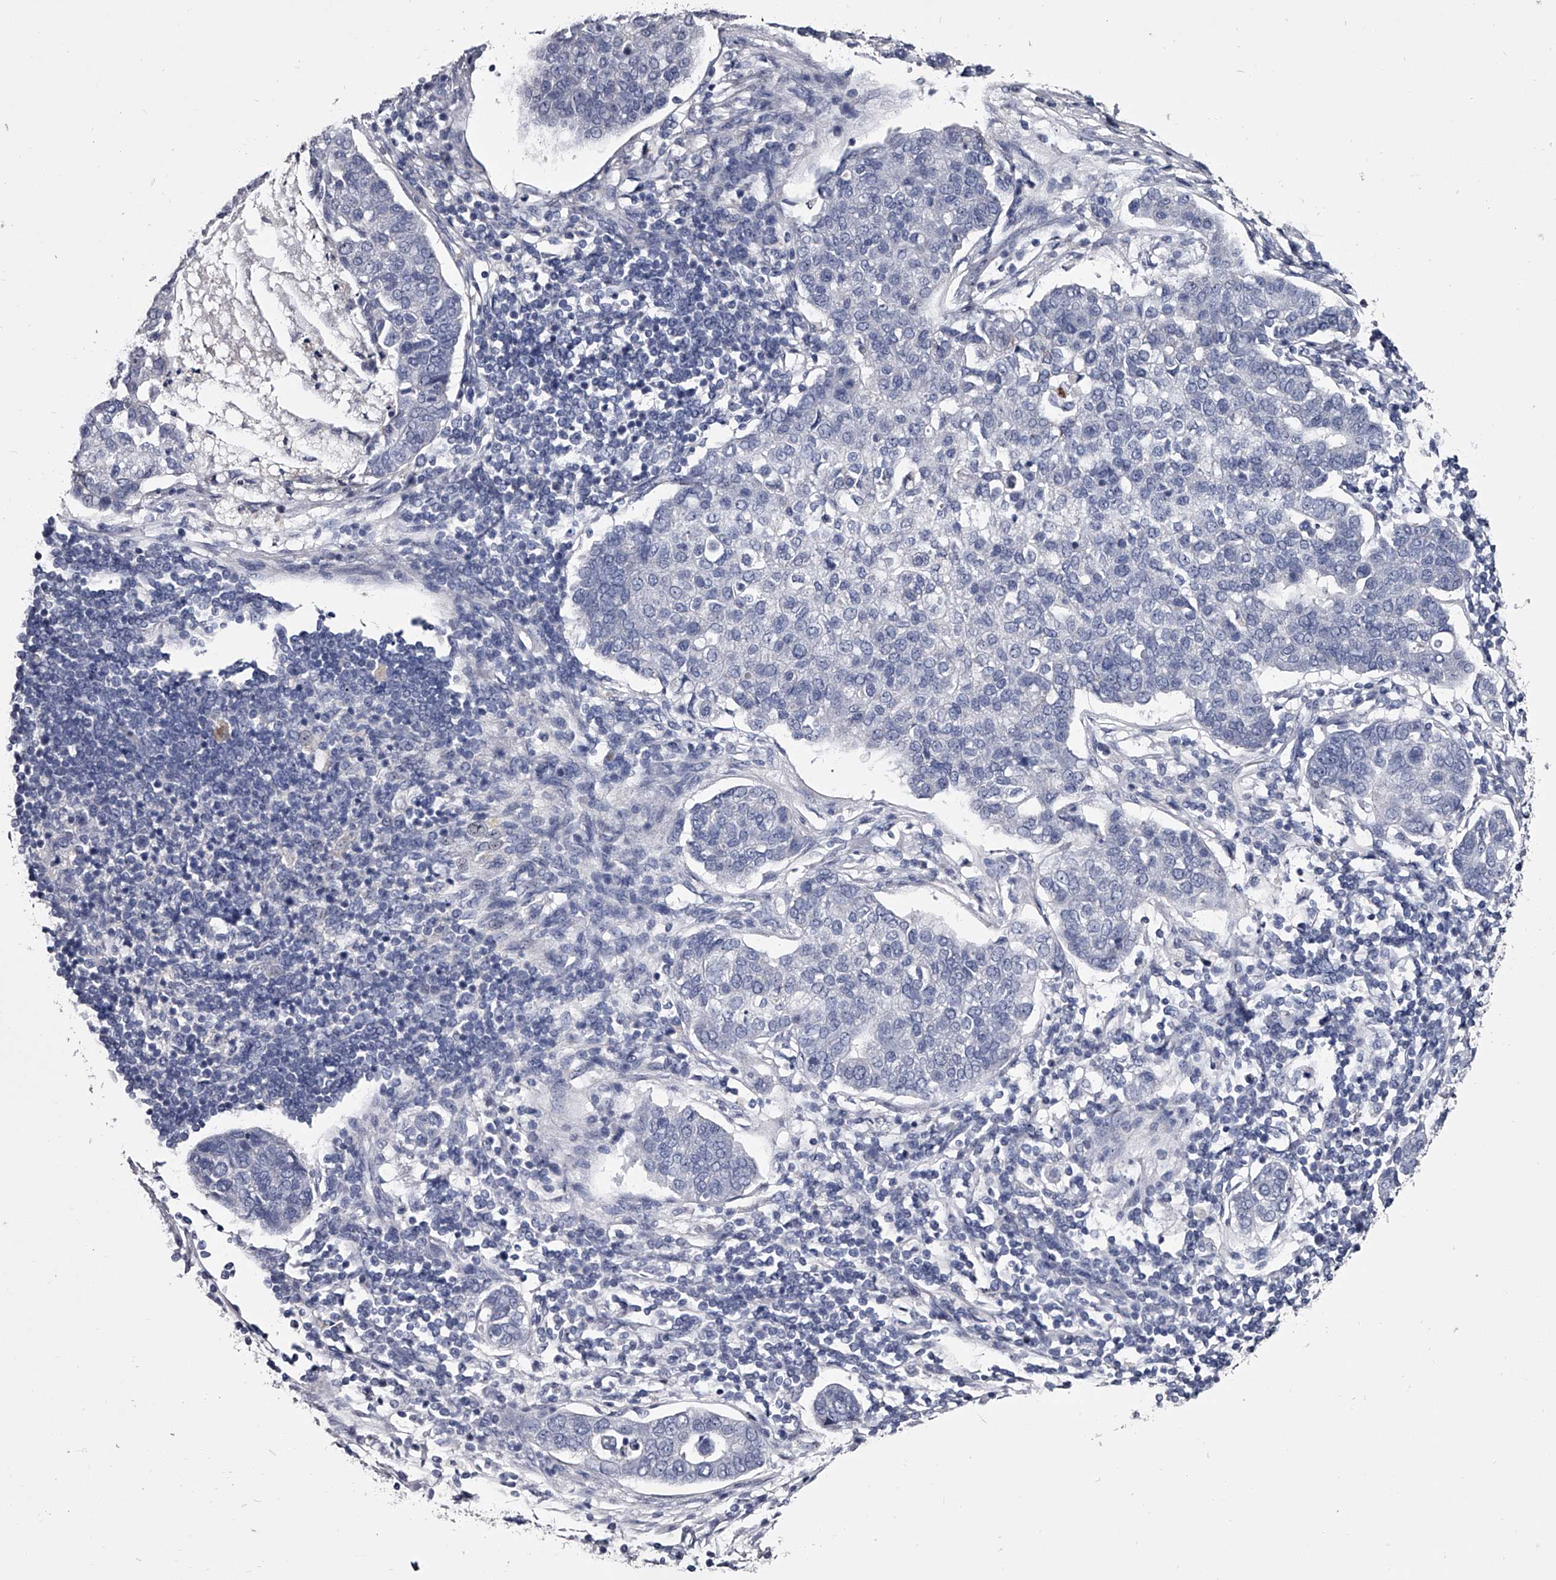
{"staining": {"intensity": "negative", "quantity": "none", "location": "none"}, "tissue": "pancreatic cancer", "cell_type": "Tumor cells", "image_type": "cancer", "snomed": [{"axis": "morphology", "description": "Adenocarcinoma, NOS"}, {"axis": "topography", "description": "Pancreas"}], "caption": "This is an immunohistochemistry (IHC) histopathology image of human pancreatic cancer (adenocarcinoma). There is no staining in tumor cells.", "gene": "GAPVD1", "patient": {"sex": "female", "age": 61}}